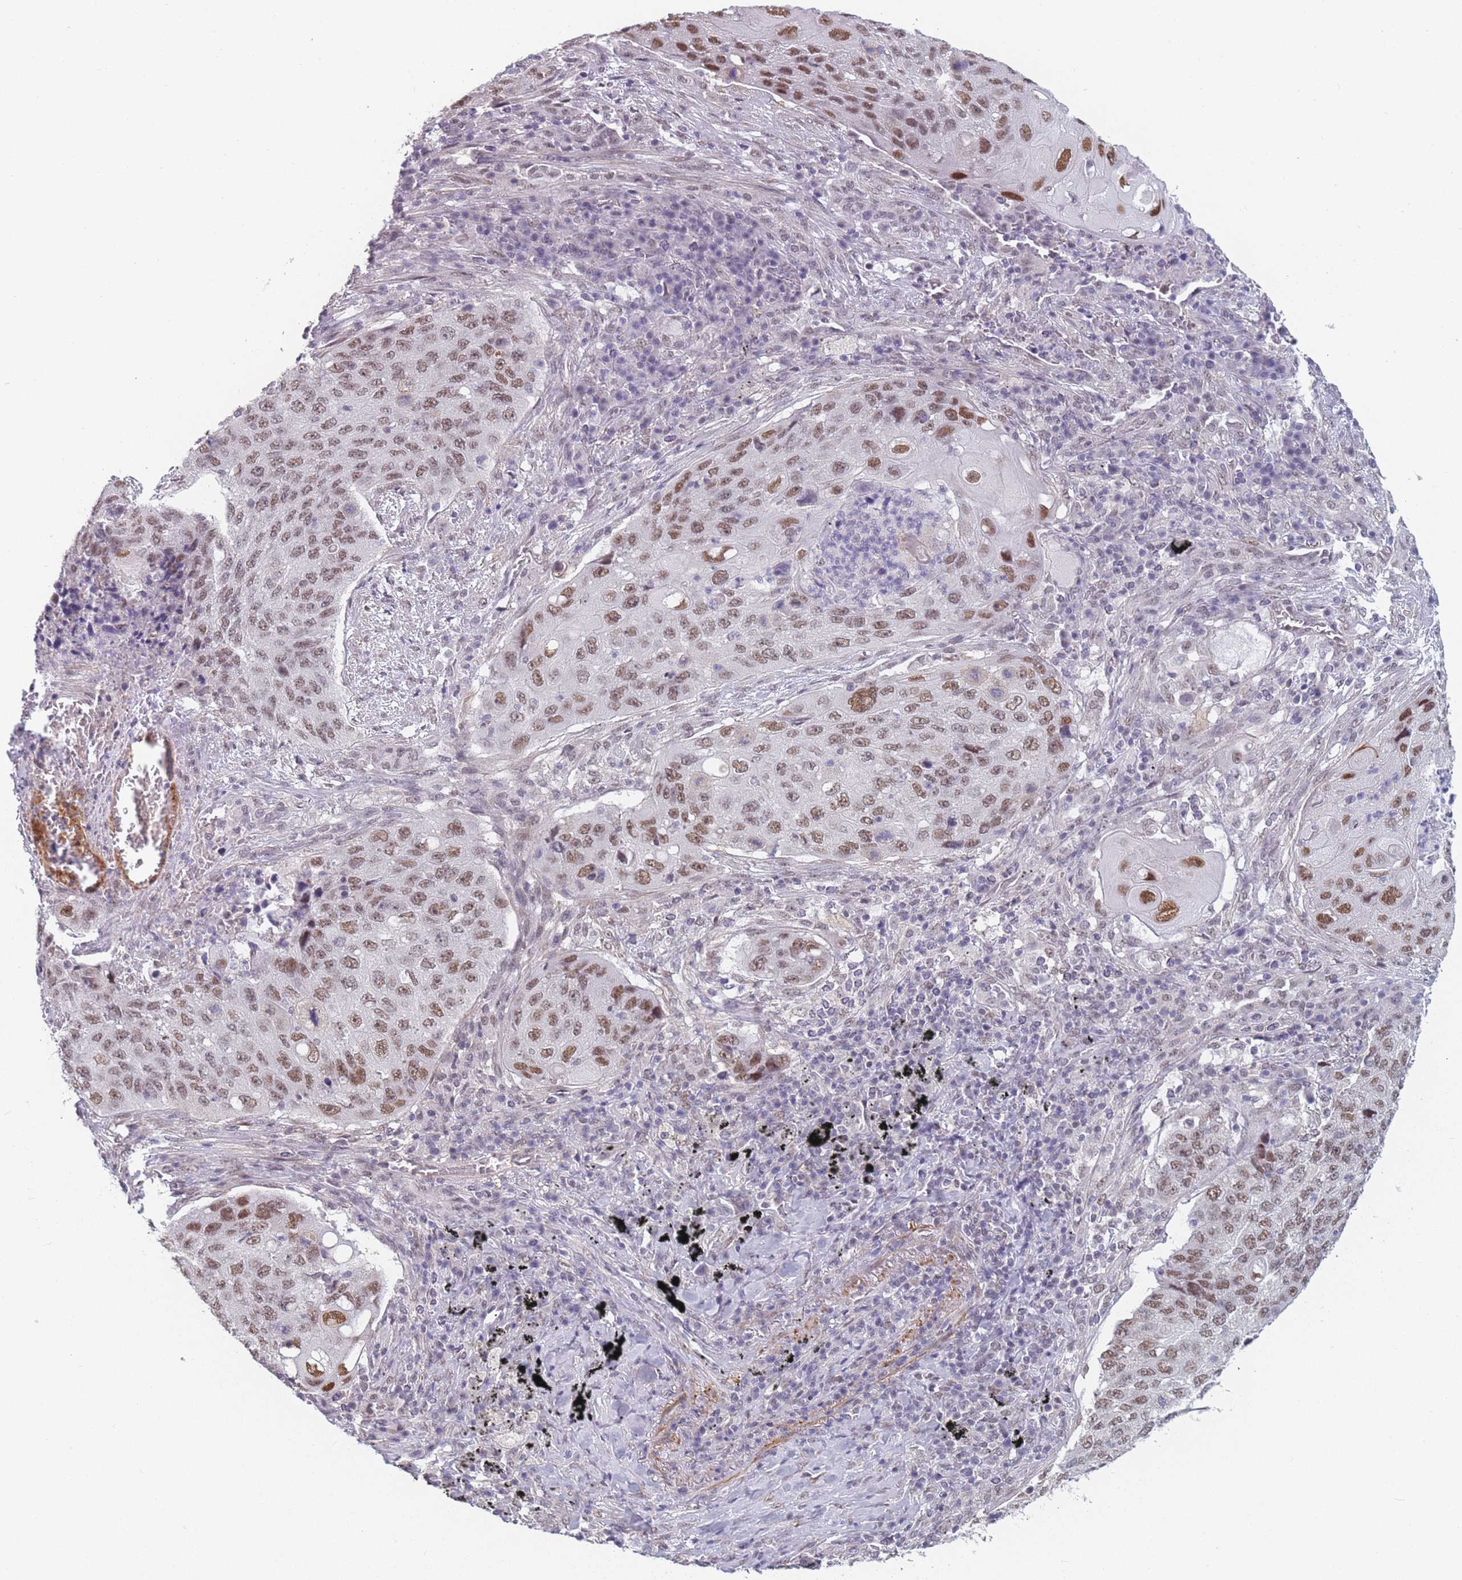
{"staining": {"intensity": "moderate", "quantity": ">75%", "location": "nuclear"}, "tissue": "lung cancer", "cell_type": "Tumor cells", "image_type": "cancer", "snomed": [{"axis": "morphology", "description": "Squamous cell carcinoma, NOS"}, {"axis": "topography", "description": "Lung"}], "caption": "Immunohistochemistry photomicrograph of neoplastic tissue: lung squamous cell carcinoma stained using immunohistochemistry displays medium levels of moderate protein expression localized specifically in the nuclear of tumor cells, appearing as a nuclear brown color.", "gene": "SIN3B", "patient": {"sex": "female", "age": 63}}